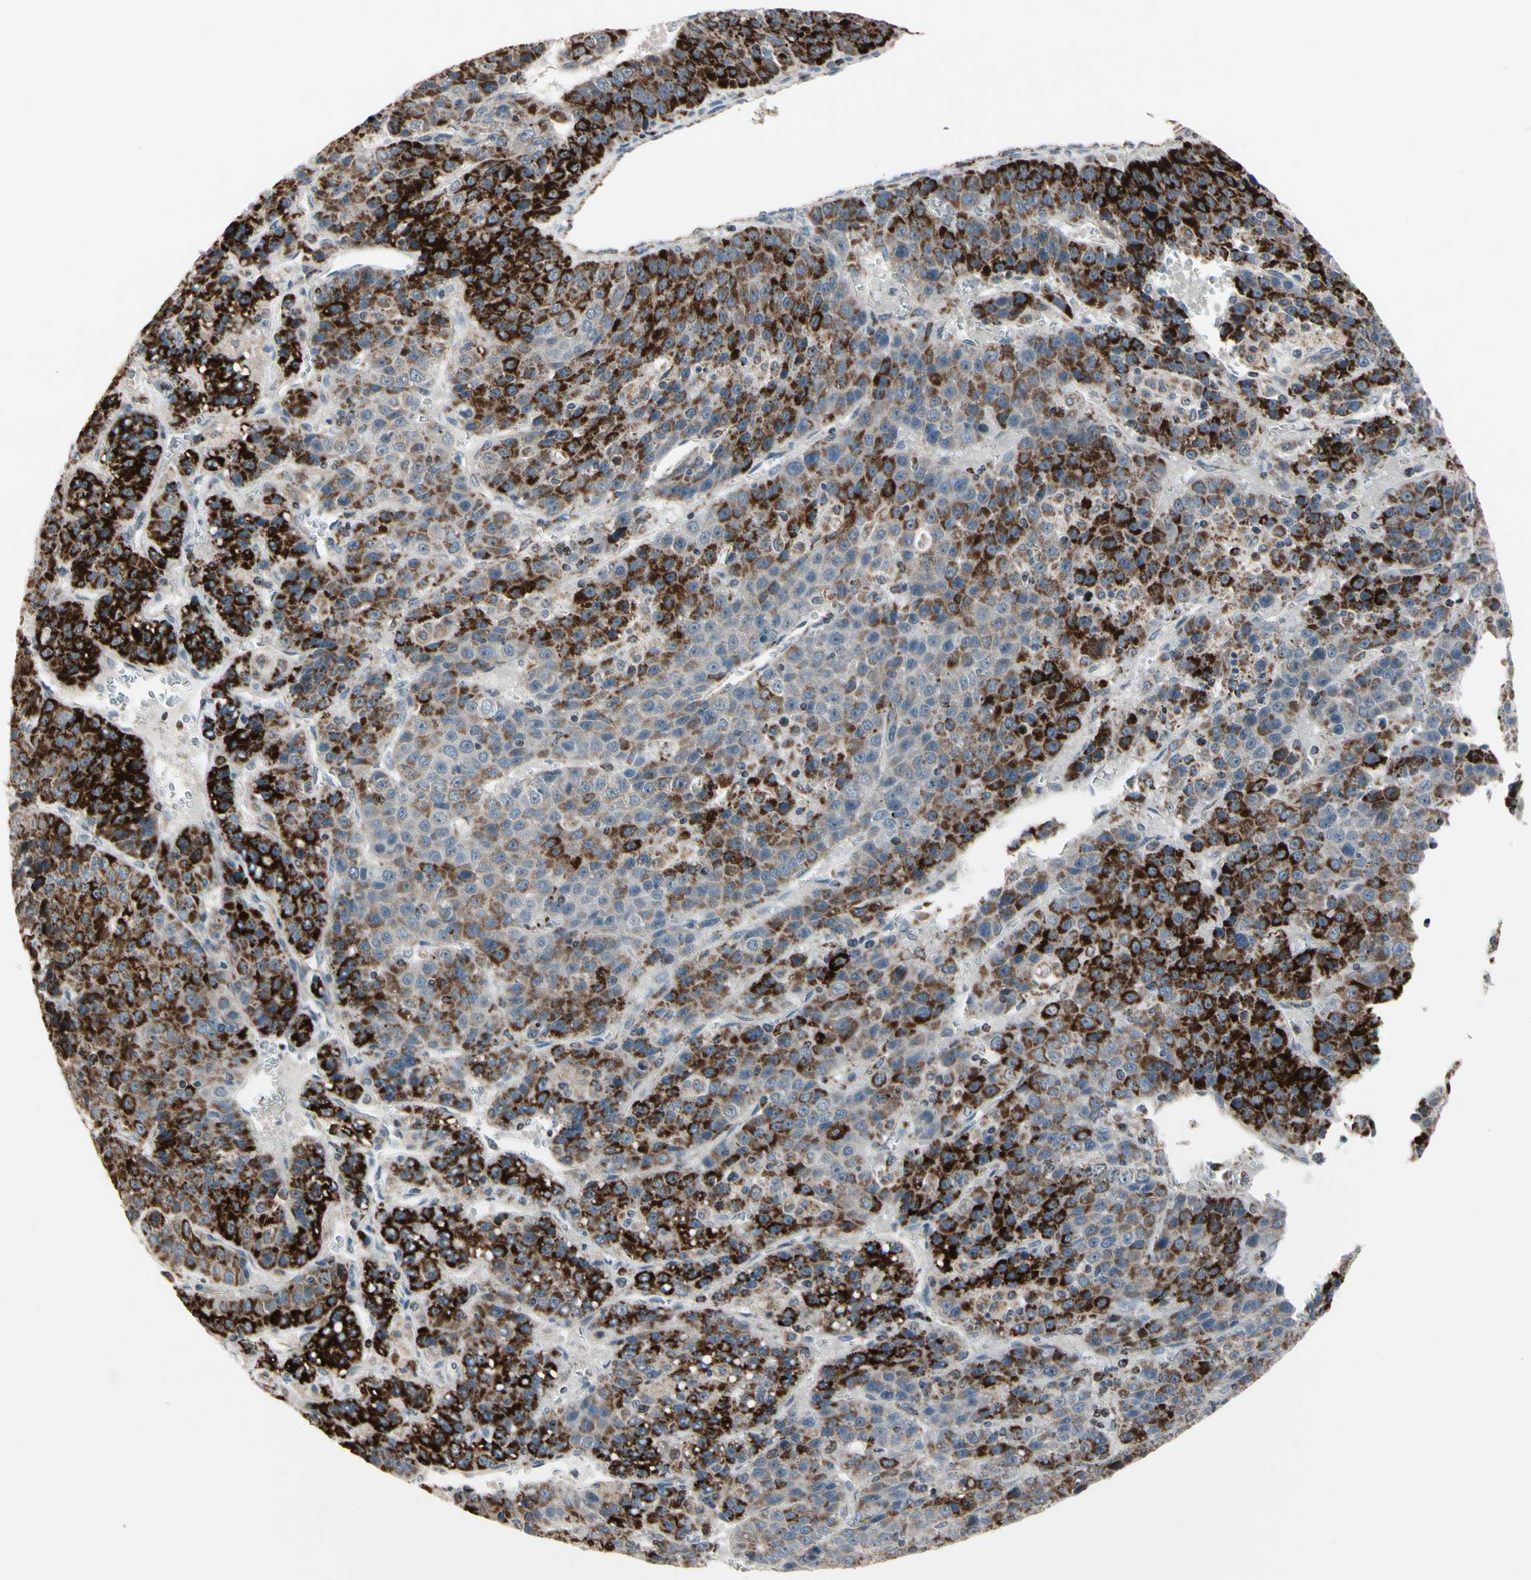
{"staining": {"intensity": "moderate", "quantity": ">75%", "location": "cytoplasmic/membranous"}, "tissue": "liver cancer", "cell_type": "Tumor cells", "image_type": "cancer", "snomed": [{"axis": "morphology", "description": "Carcinoma, Hepatocellular, NOS"}, {"axis": "topography", "description": "Liver"}], "caption": "Brown immunohistochemical staining in liver cancer shows moderate cytoplasmic/membranous expression in about >75% of tumor cells. (Stains: DAB (3,3'-diaminobenzidine) in brown, nuclei in blue, Microscopy: brightfield microscopy at high magnification).", "gene": "CPT1A", "patient": {"sex": "female", "age": 53}}